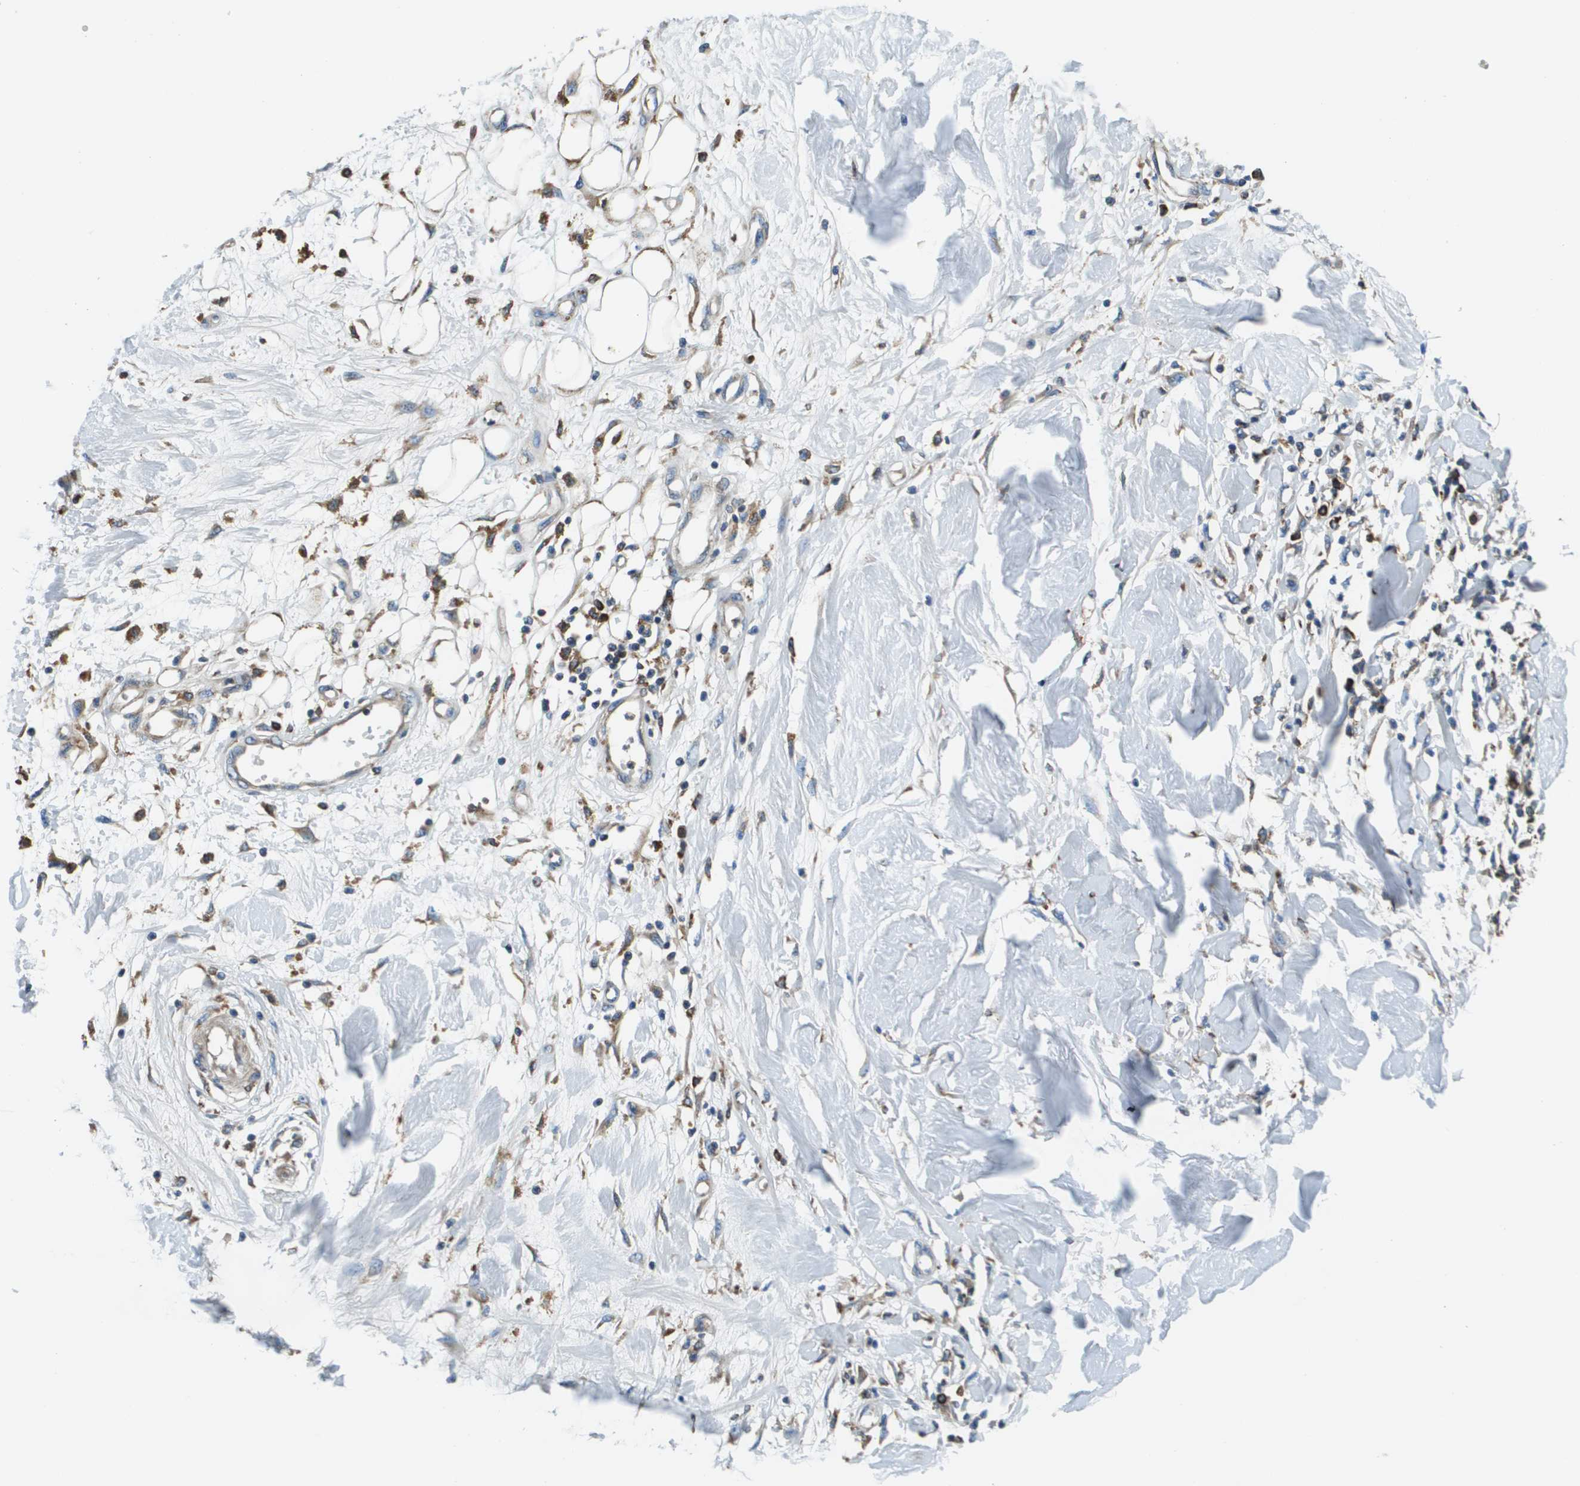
{"staining": {"intensity": "negative", "quantity": "none", "location": "none"}, "tissue": "adipose tissue", "cell_type": "Adipocytes", "image_type": "normal", "snomed": [{"axis": "morphology", "description": "Normal tissue, NOS"}, {"axis": "morphology", "description": "Squamous cell carcinoma, NOS"}, {"axis": "topography", "description": "Skin"}, {"axis": "topography", "description": "Peripheral nerve tissue"}], "caption": "Histopathology image shows no significant protein expression in adipocytes of unremarkable adipose tissue.", "gene": "CNPY3", "patient": {"sex": "male", "age": 83}}